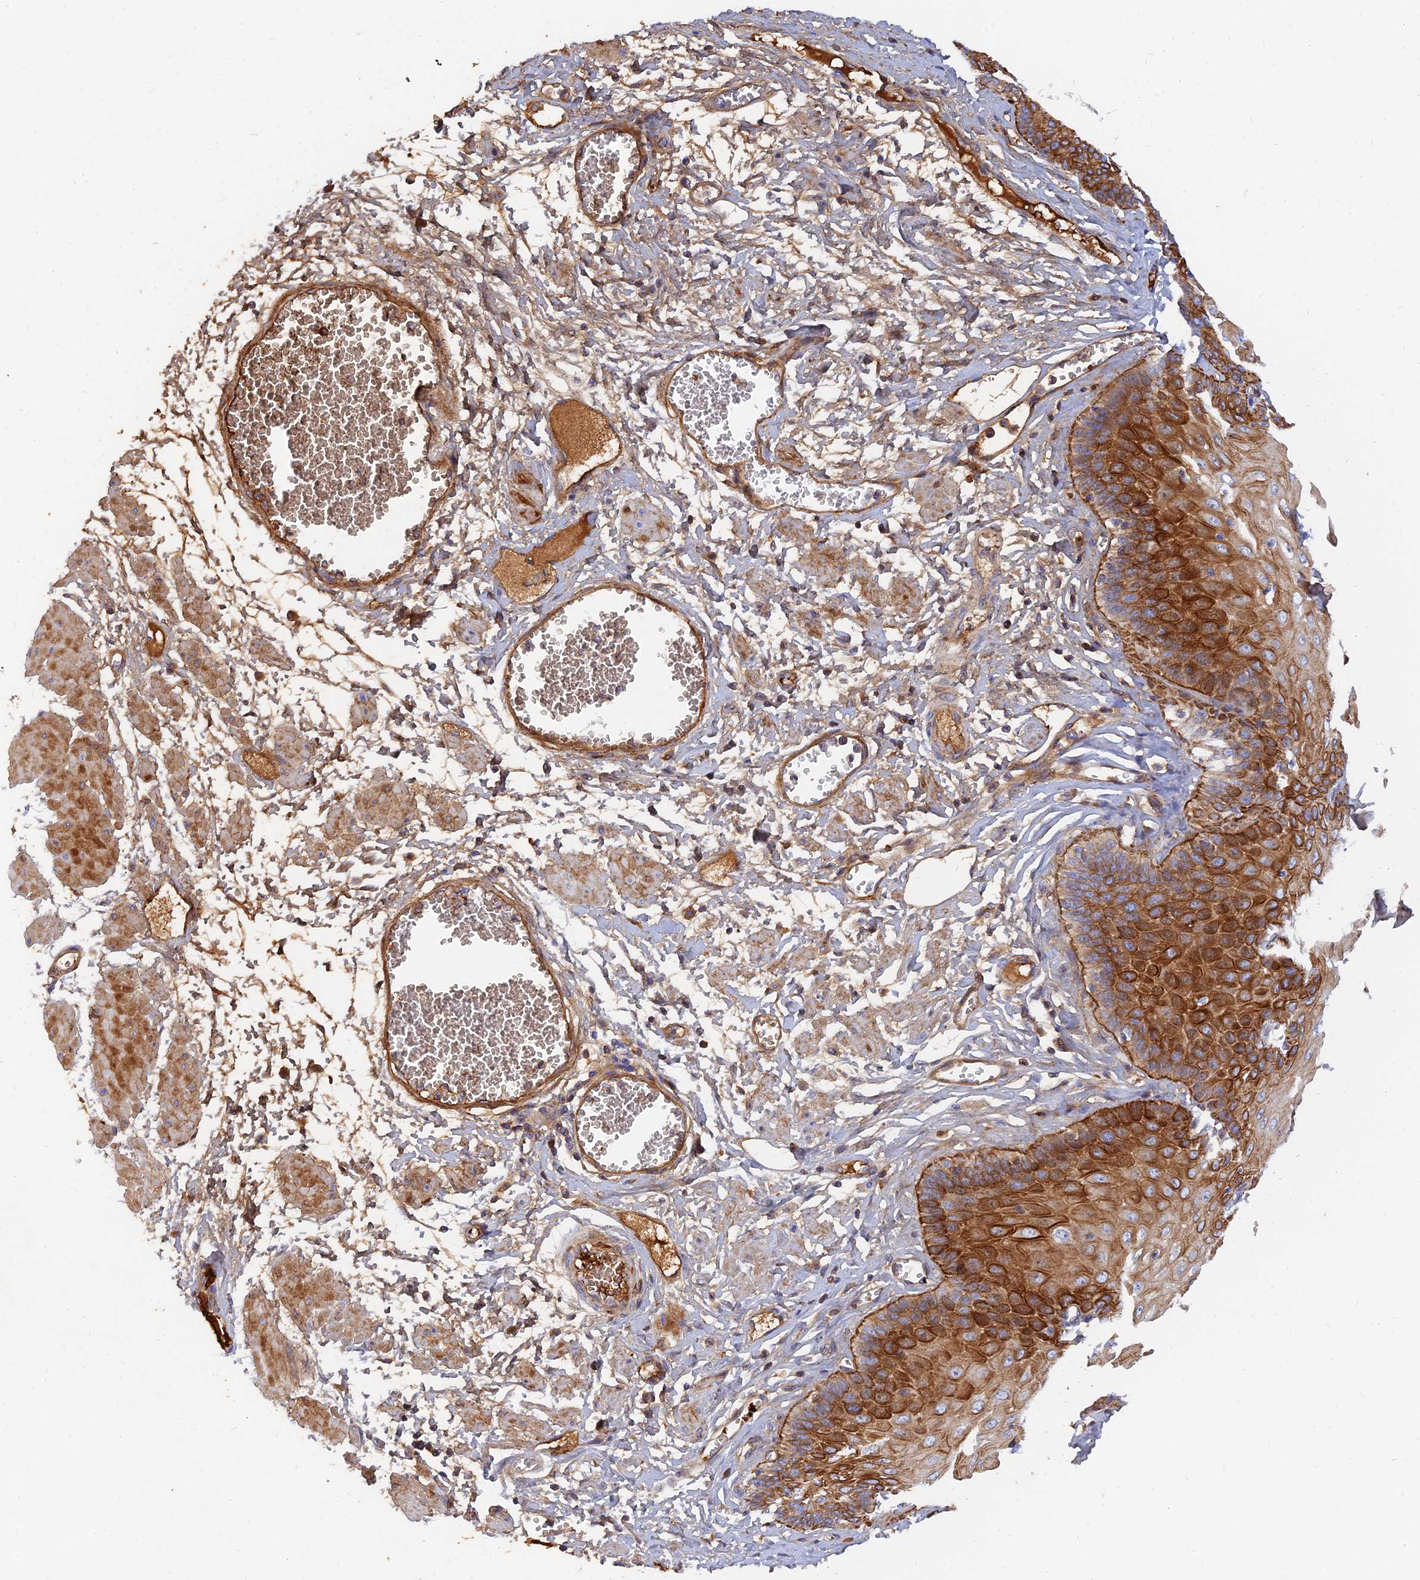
{"staining": {"intensity": "strong", "quantity": ">75%", "location": "cytoplasmic/membranous"}, "tissue": "esophagus", "cell_type": "Squamous epithelial cells", "image_type": "normal", "snomed": [{"axis": "morphology", "description": "Normal tissue, NOS"}, {"axis": "topography", "description": "Esophagus"}], "caption": "Immunohistochemical staining of unremarkable esophagus reveals strong cytoplasmic/membranous protein staining in about >75% of squamous epithelial cells.", "gene": "MROH1", "patient": {"sex": "male", "age": 60}}